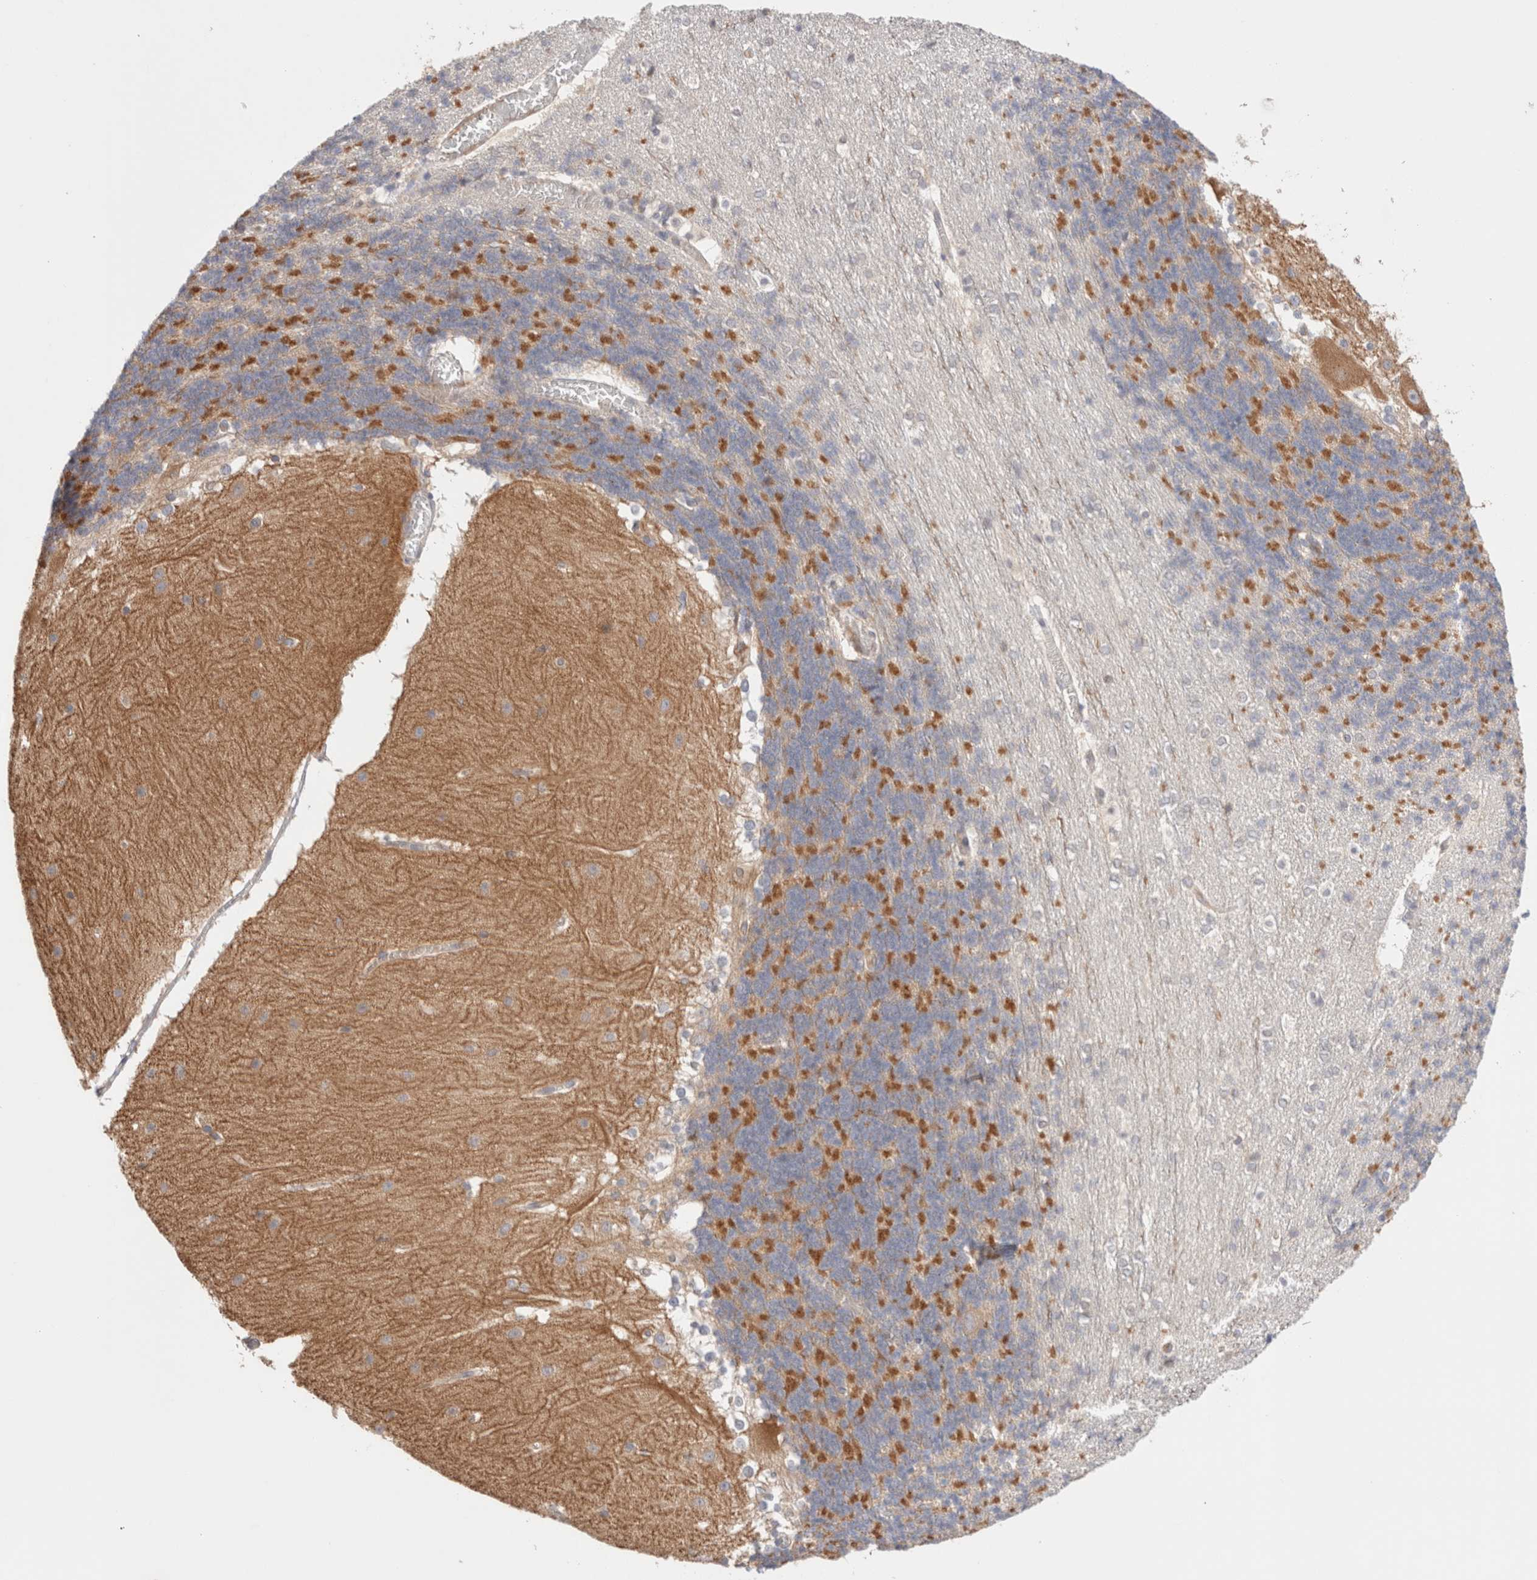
{"staining": {"intensity": "strong", "quantity": "<25%", "location": "cytoplasmic/membranous"}, "tissue": "cerebellum", "cell_type": "Cells in granular layer", "image_type": "normal", "snomed": [{"axis": "morphology", "description": "Normal tissue, NOS"}, {"axis": "topography", "description": "Cerebellum"}], "caption": "Immunohistochemical staining of normal cerebellum shows medium levels of strong cytoplasmic/membranous positivity in about <25% of cells in granular layer. Using DAB (brown) and hematoxylin (blue) stains, captured at high magnification using brightfield microscopy.", "gene": "SIKE1", "patient": {"sex": "female", "age": 19}}